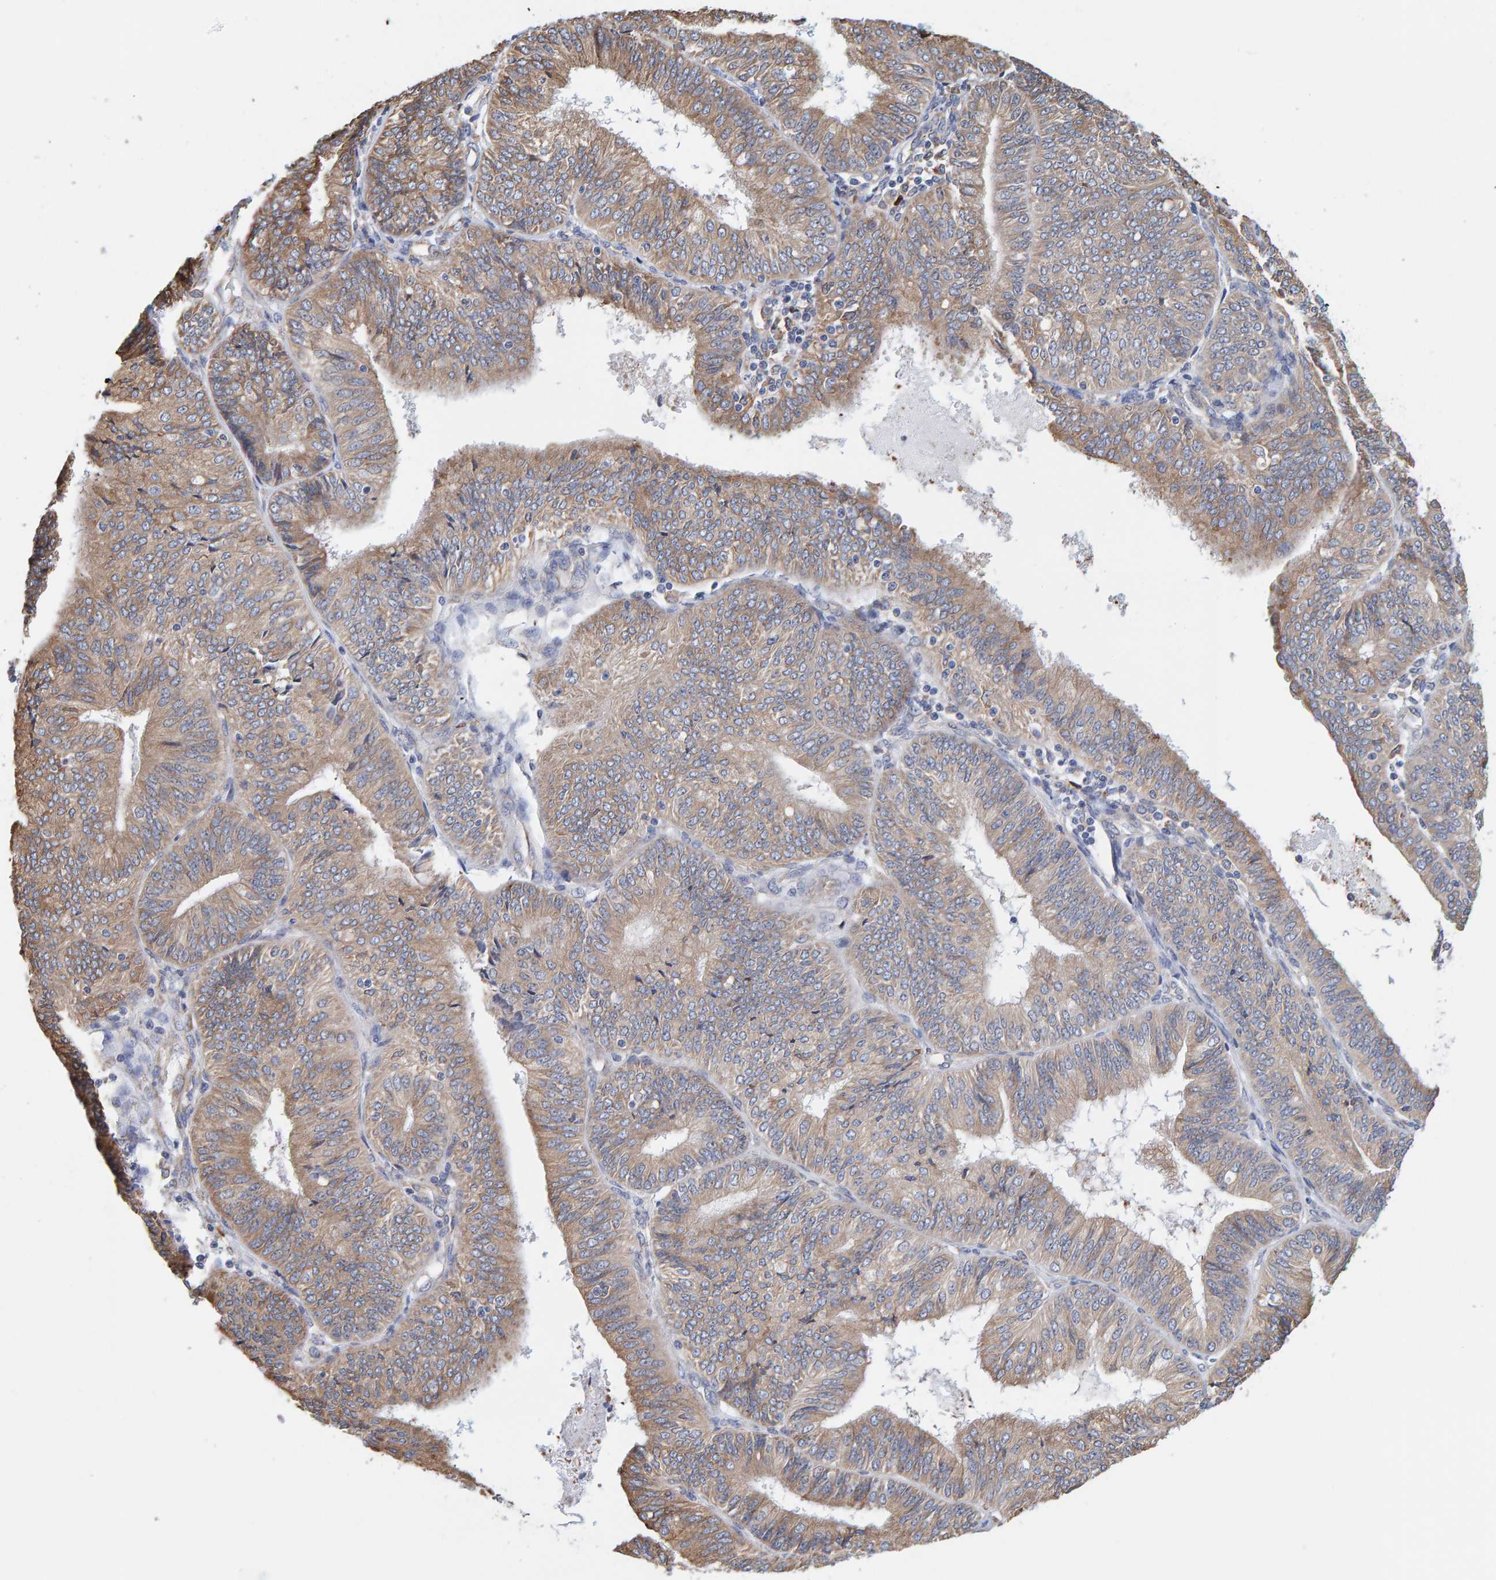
{"staining": {"intensity": "moderate", "quantity": ">75%", "location": "cytoplasmic/membranous"}, "tissue": "endometrial cancer", "cell_type": "Tumor cells", "image_type": "cancer", "snomed": [{"axis": "morphology", "description": "Adenocarcinoma, NOS"}, {"axis": "topography", "description": "Endometrium"}], "caption": "This micrograph demonstrates immunohistochemistry staining of adenocarcinoma (endometrial), with medium moderate cytoplasmic/membranous positivity in approximately >75% of tumor cells.", "gene": "SGPL1", "patient": {"sex": "female", "age": 58}}